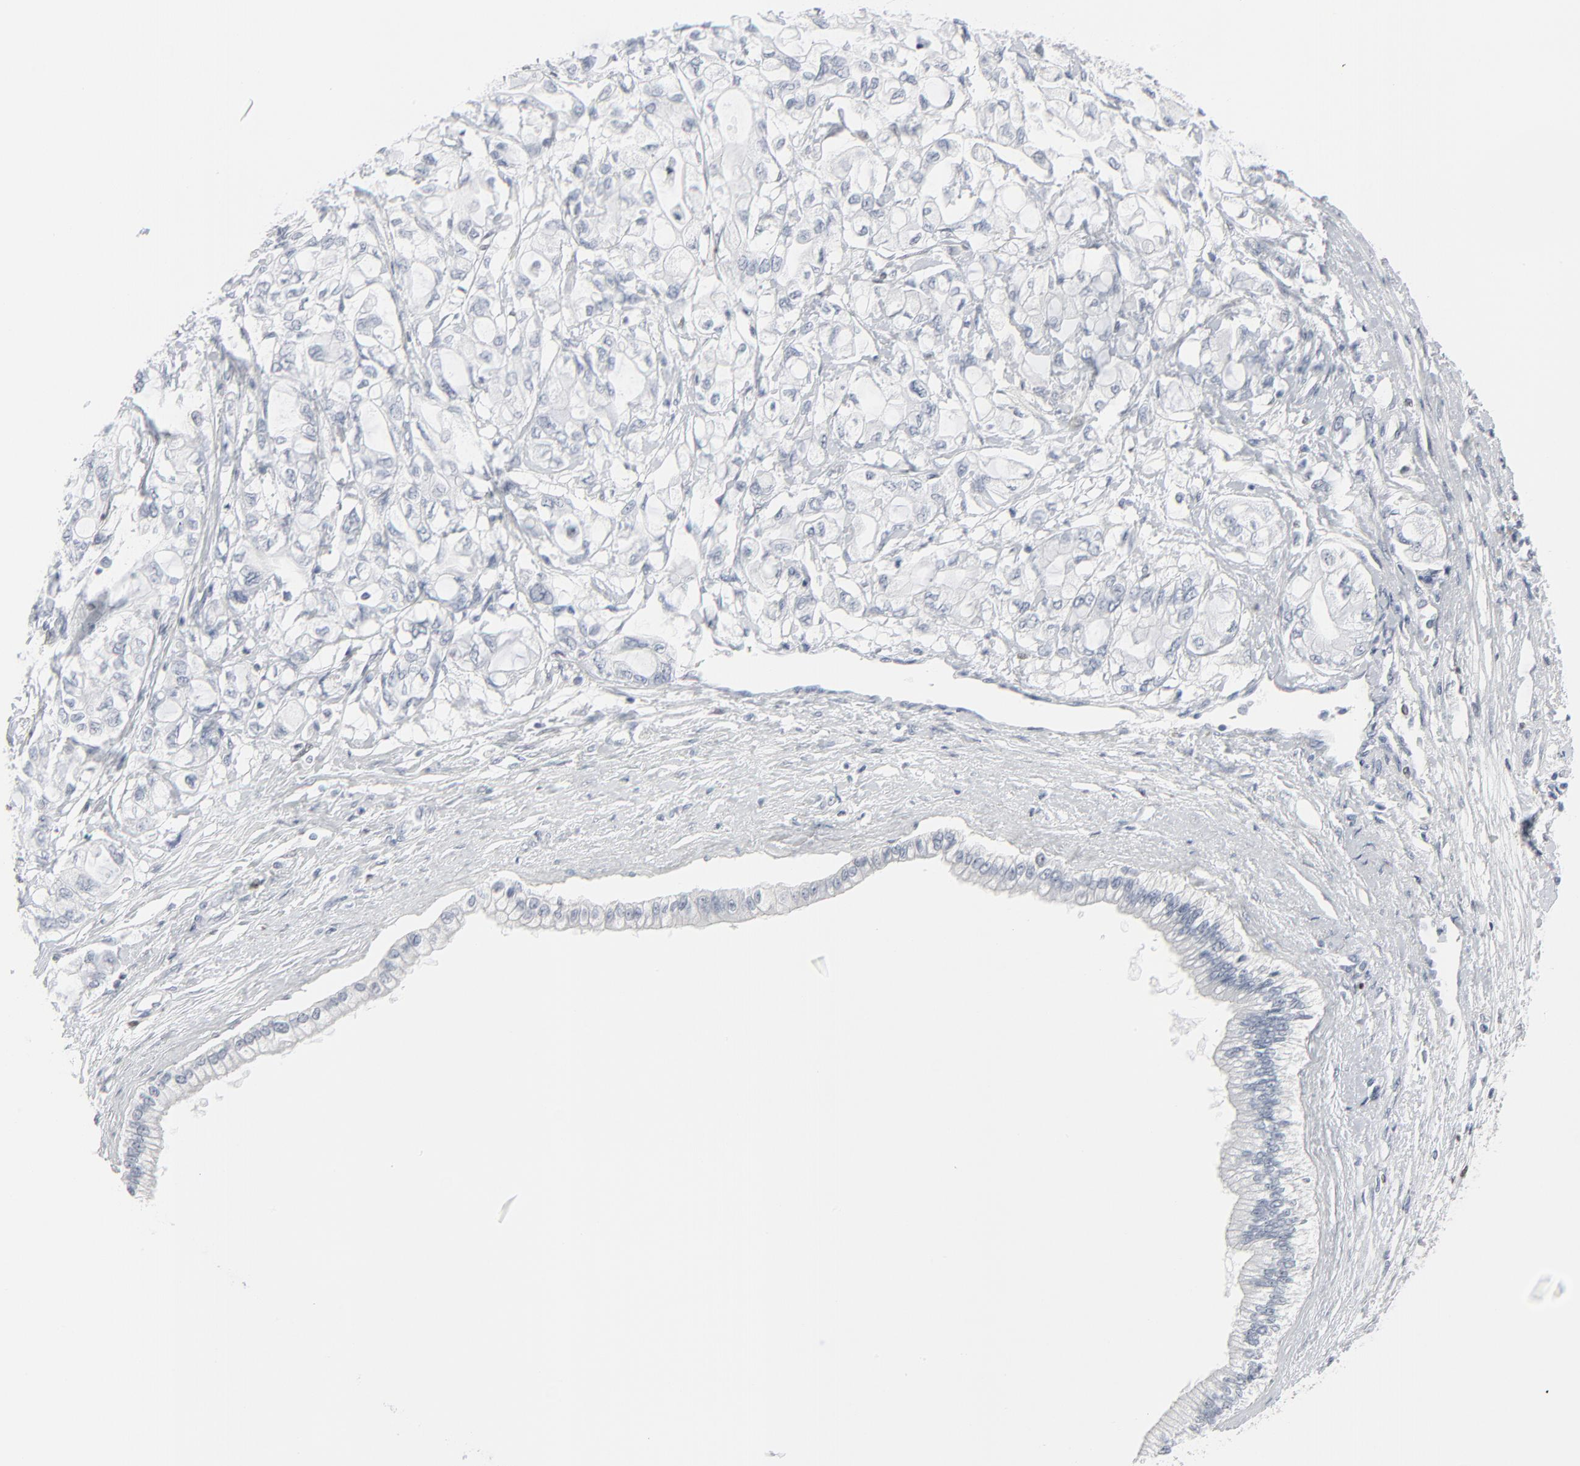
{"staining": {"intensity": "negative", "quantity": "none", "location": "none"}, "tissue": "pancreatic cancer", "cell_type": "Tumor cells", "image_type": "cancer", "snomed": [{"axis": "morphology", "description": "Adenocarcinoma, NOS"}, {"axis": "topography", "description": "Pancreas"}], "caption": "Photomicrograph shows no significant protein expression in tumor cells of pancreatic cancer.", "gene": "MITF", "patient": {"sex": "male", "age": 79}}